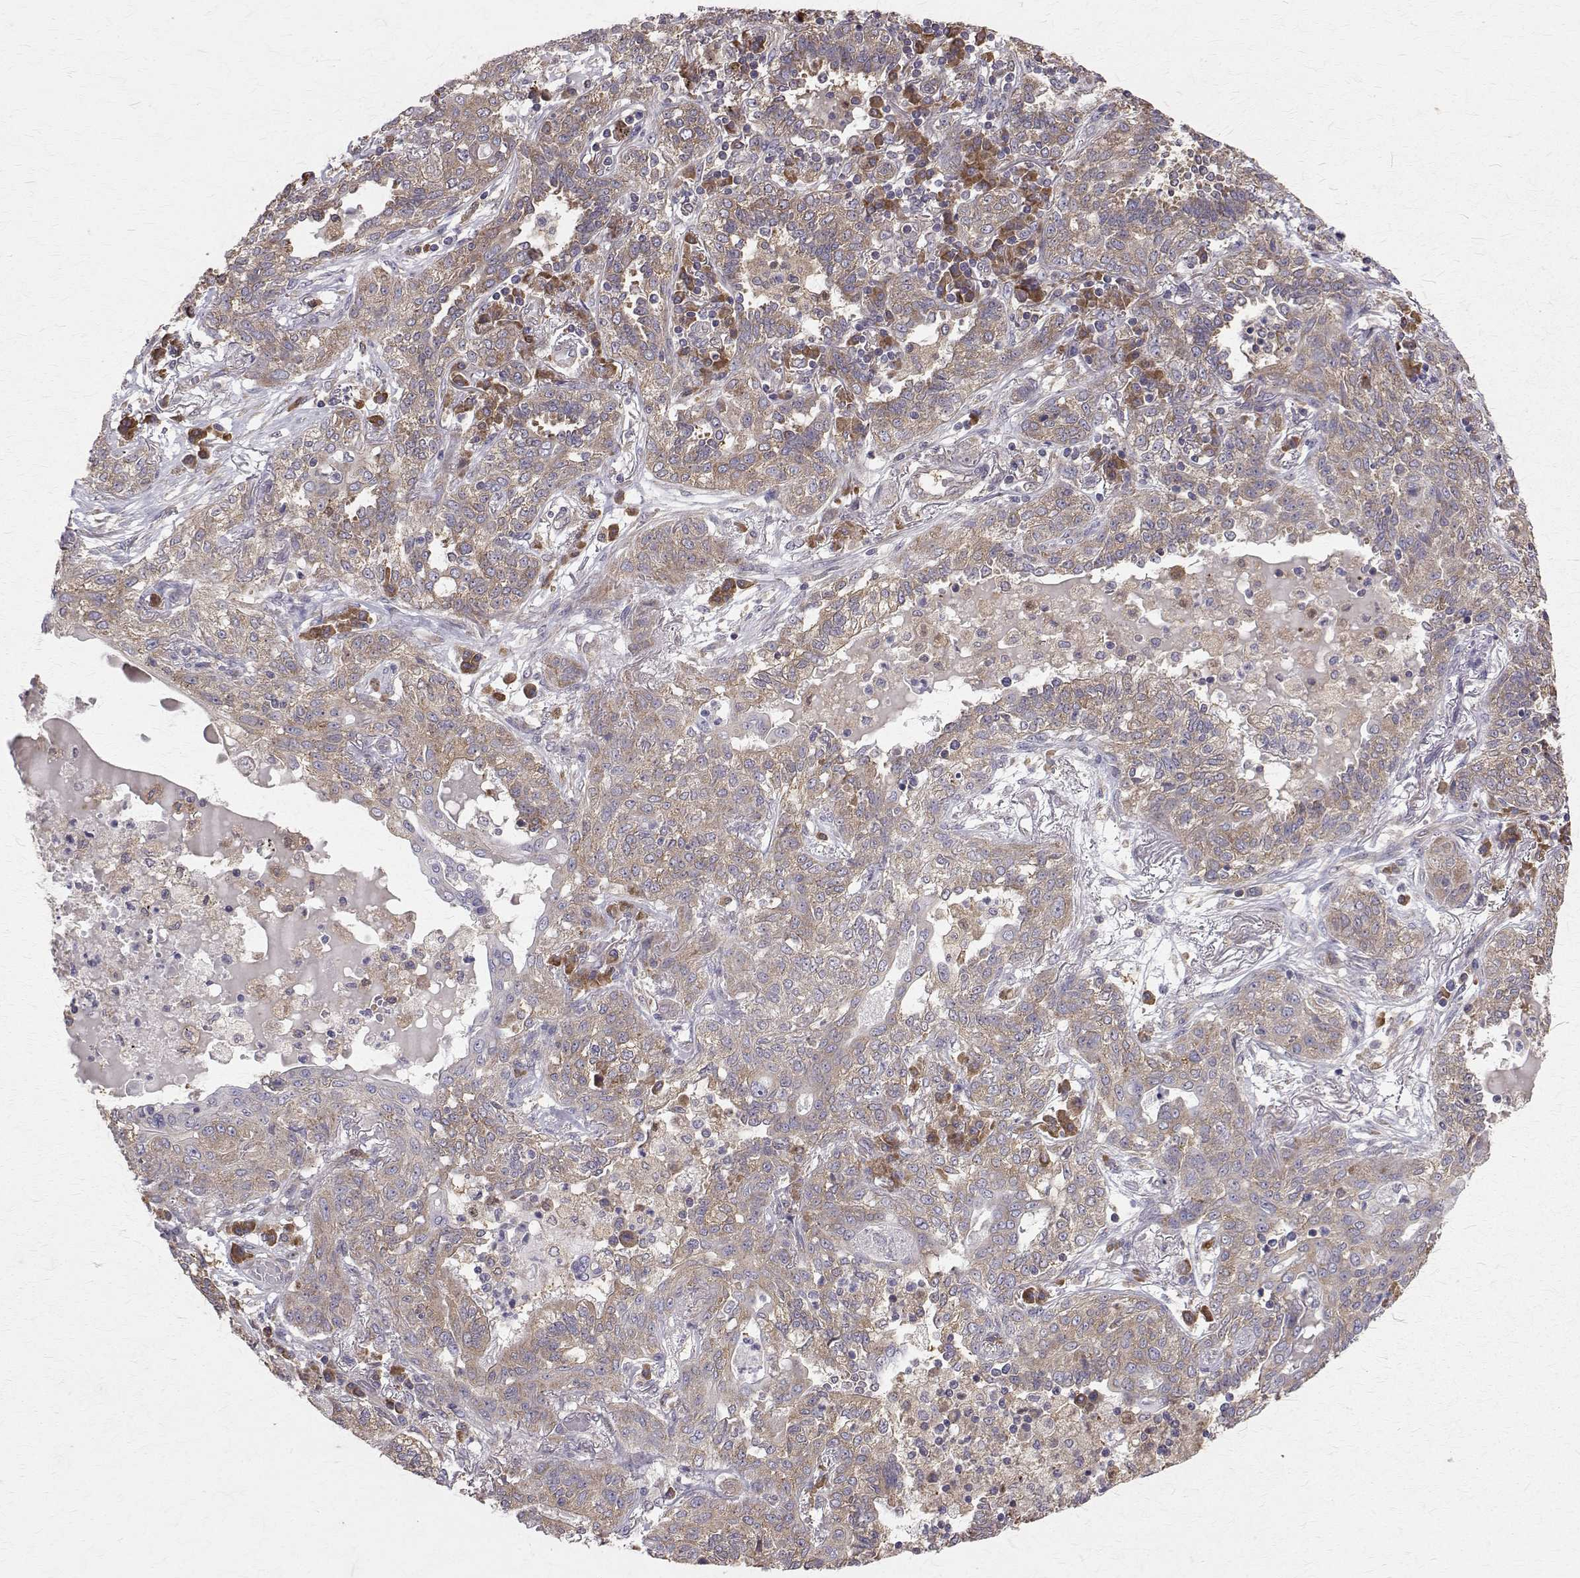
{"staining": {"intensity": "weak", "quantity": ">75%", "location": "cytoplasmic/membranous"}, "tissue": "lung cancer", "cell_type": "Tumor cells", "image_type": "cancer", "snomed": [{"axis": "morphology", "description": "Squamous cell carcinoma, NOS"}, {"axis": "topography", "description": "Lung"}], "caption": "DAB (3,3'-diaminobenzidine) immunohistochemical staining of lung squamous cell carcinoma exhibits weak cytoplasmic/membranous protein expression in about >75% of tumor cells.", "gene": "FARSB", "patient": {"sex": "female", "age": 70}}